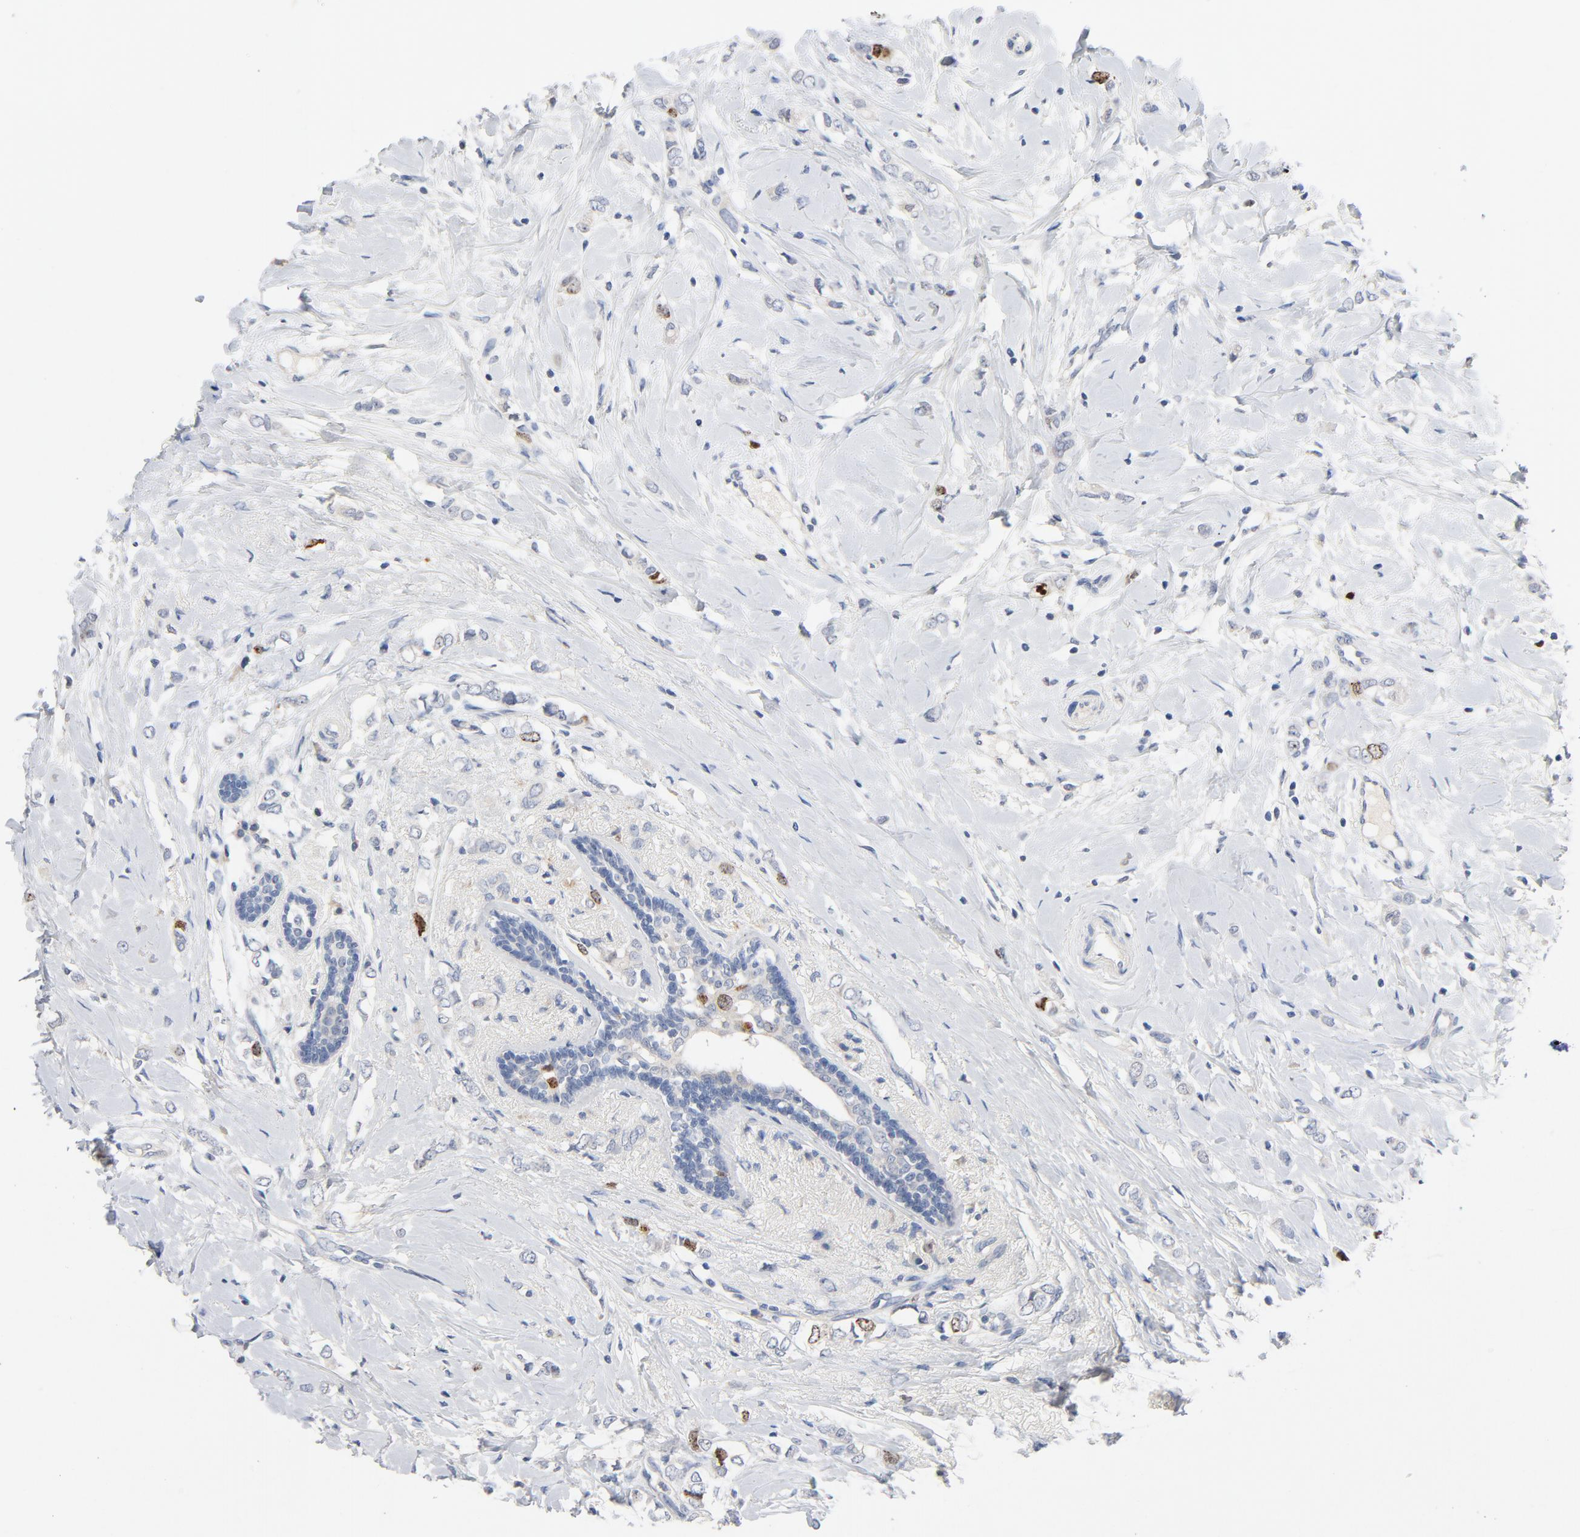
{"staining": {"intensity": "moderate", "quantity": "<25%", "location": "nuclear"}, "tissue": "breast cancer", "cell_type": "Tumor cells", "image_type": "cancer", "snomed": [{"axis": "morphology", "description": "Normal tissue, NOS"}, {"axis": "morphology", "description": "Lobular carcinoma"}, {"axis": "topography", "description": "Breast"}], "caption": "Brown immunohistochemical staining in breast cancer (lobular carcinoma) displays moderate nuclear expression in about <25% of tumor cells.", "gene": "BIRC5", "patient": {"sex": "female", "age": 47}}